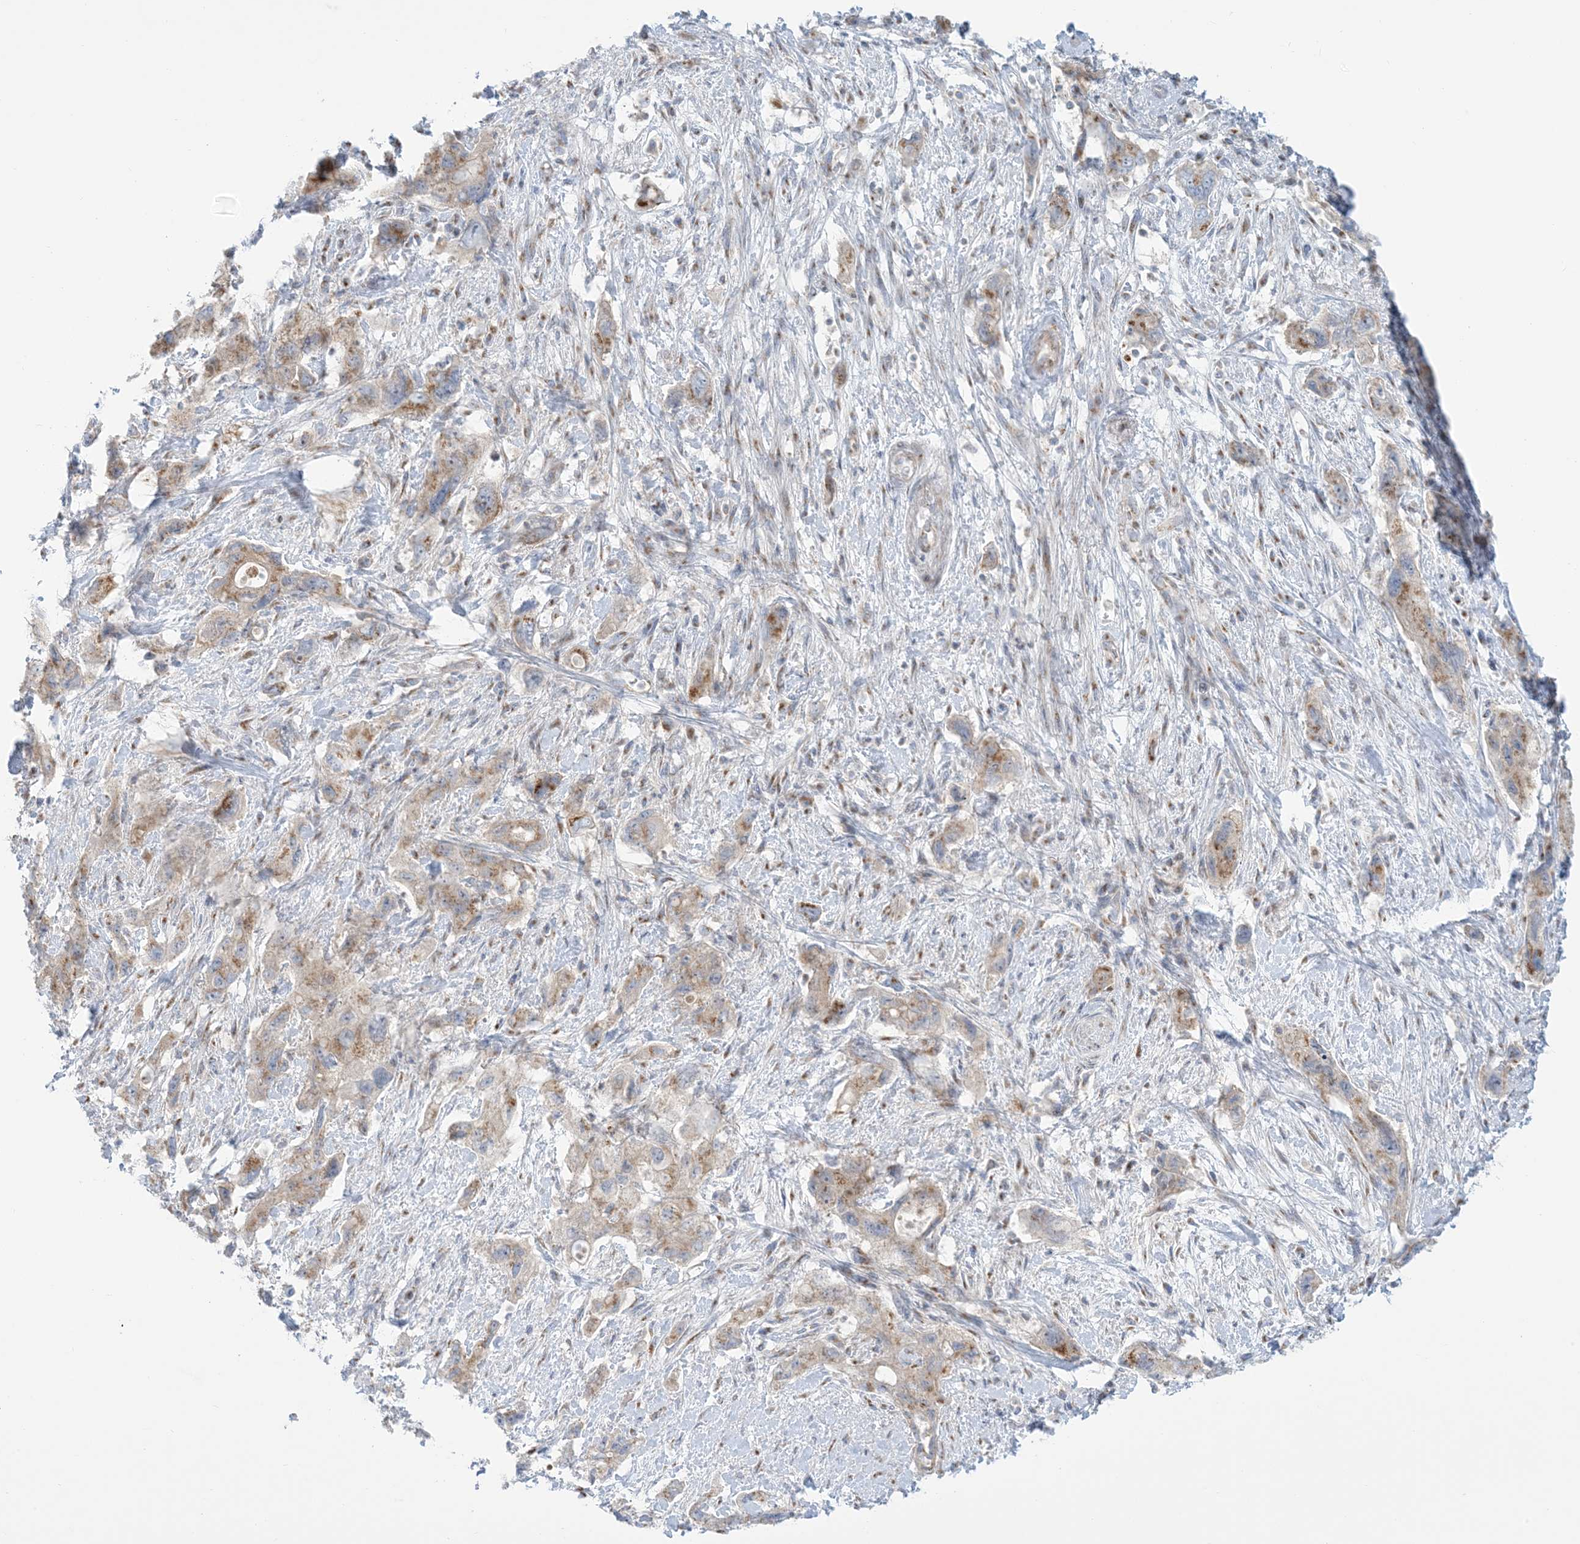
{"staining": {"intensity": "moderate", "quantity": ">75%", "location": "cytoplasmic/membranous"}, "tissue": "pancreatic cancer", "cell_type": "Tumor cells", "image_type": "cancer", "snomed": [{"axis": "morphology", "description": "Adenocarcinoma, NOS"}, {"axis": "topography", "description": "Pancreas"}], "caption": "Moderate cytoplasmic/membranous positivity for a protein is identified in approximately >75% of tumor cells of pancreatic cancer (adenocarcinoma) using immunohistochemistry (IHC).", "gene": "AFTPH", "patient": {"sex": "female", "age": 73}}